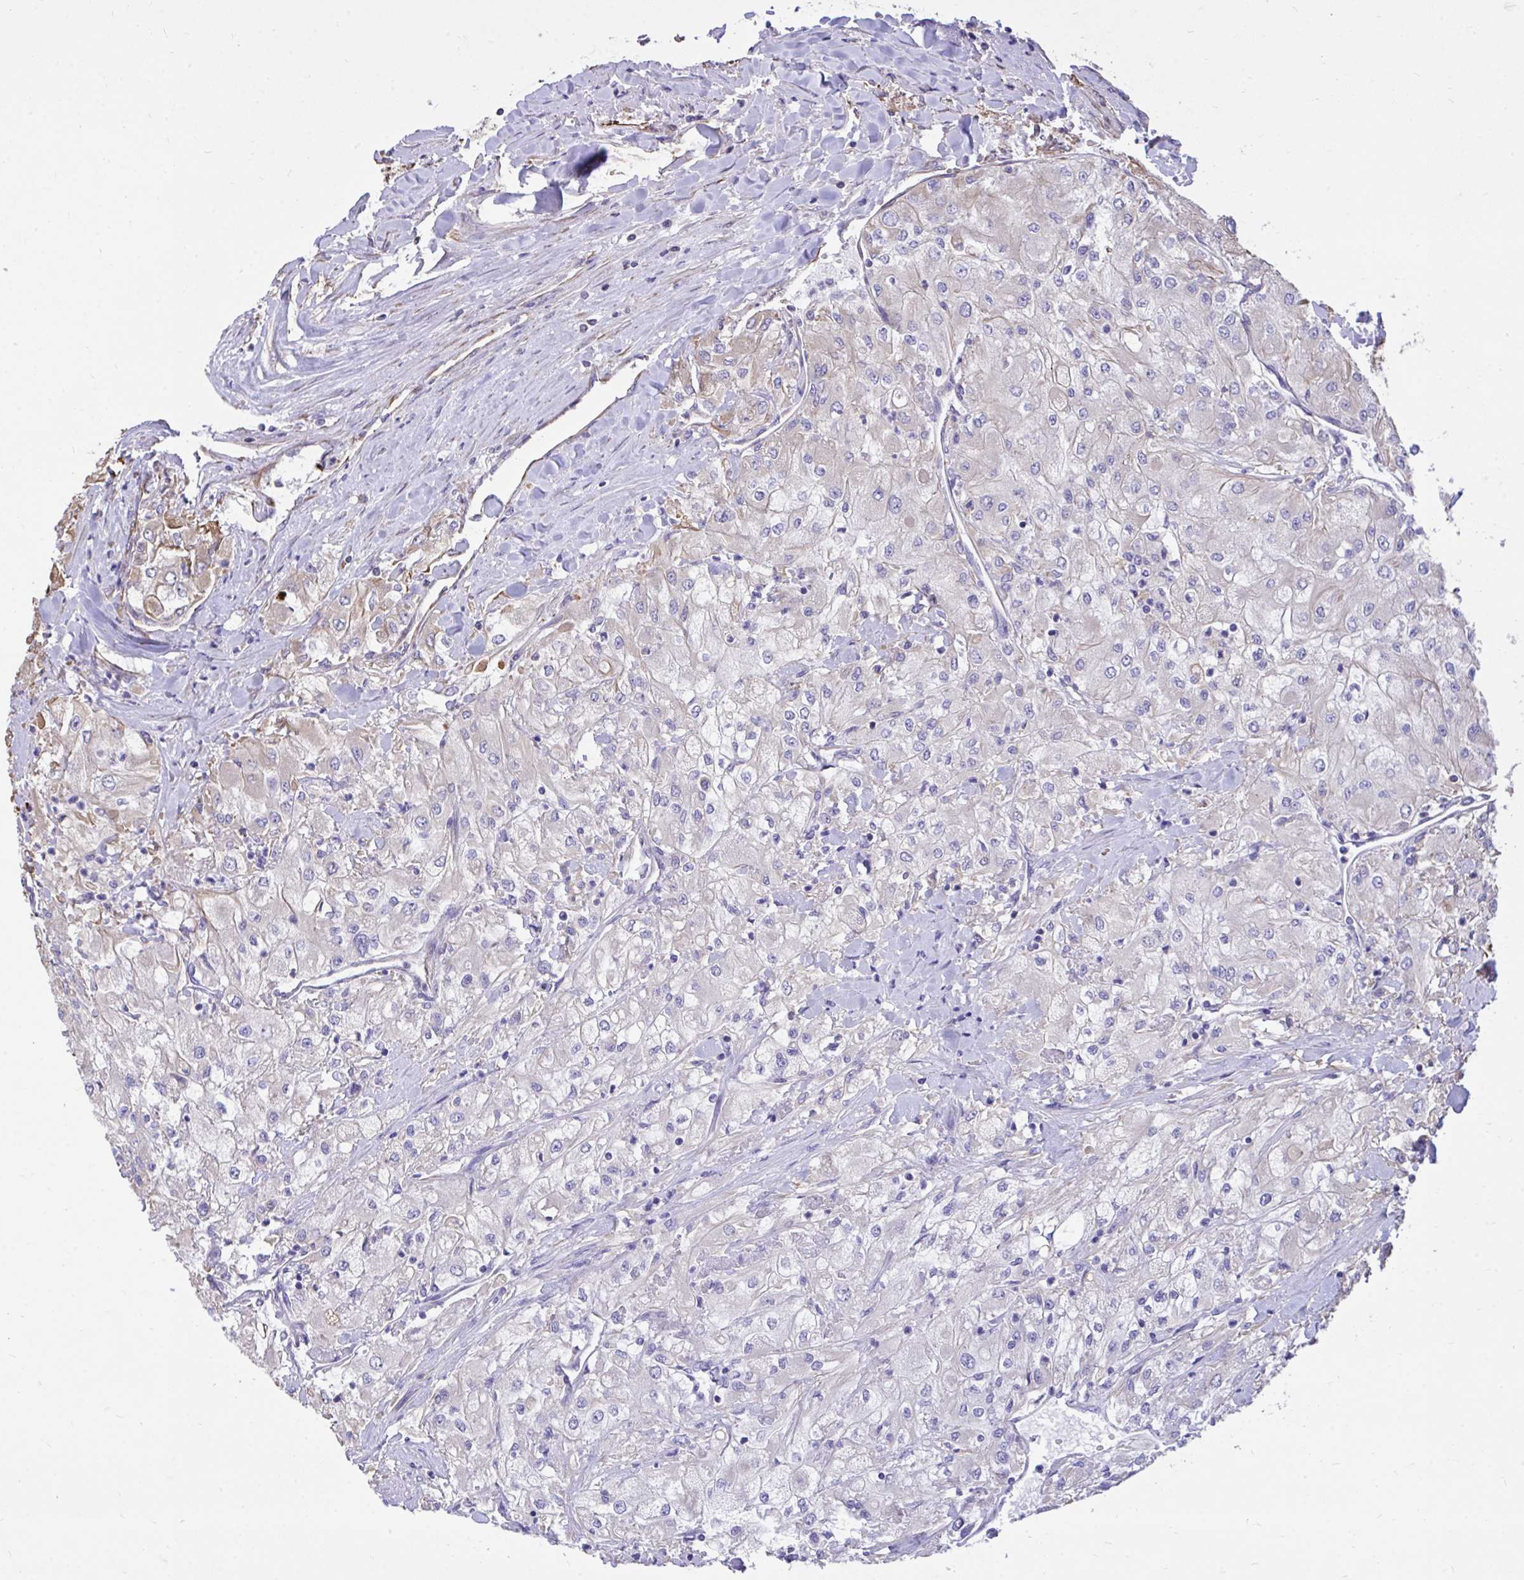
{"staining": {"intensity": "negative", "quantity": "none", "location": "none"}, "tissue": "renal cancer", "cell_type": "Tumor cells", "image_type": "cancer", "snomed": [{"axis": "morphology", "description": "Adenocarcinoma, NOS"}, {"axis": "topography", "description": "Kidney"}], "caption": "Immunohistochemical staining of human renal cancer (adenocarcinoma) reveals no significant expression in tumor cells.", "gene": "RNF103", "patient": {"sex": "male", "age": 80}}